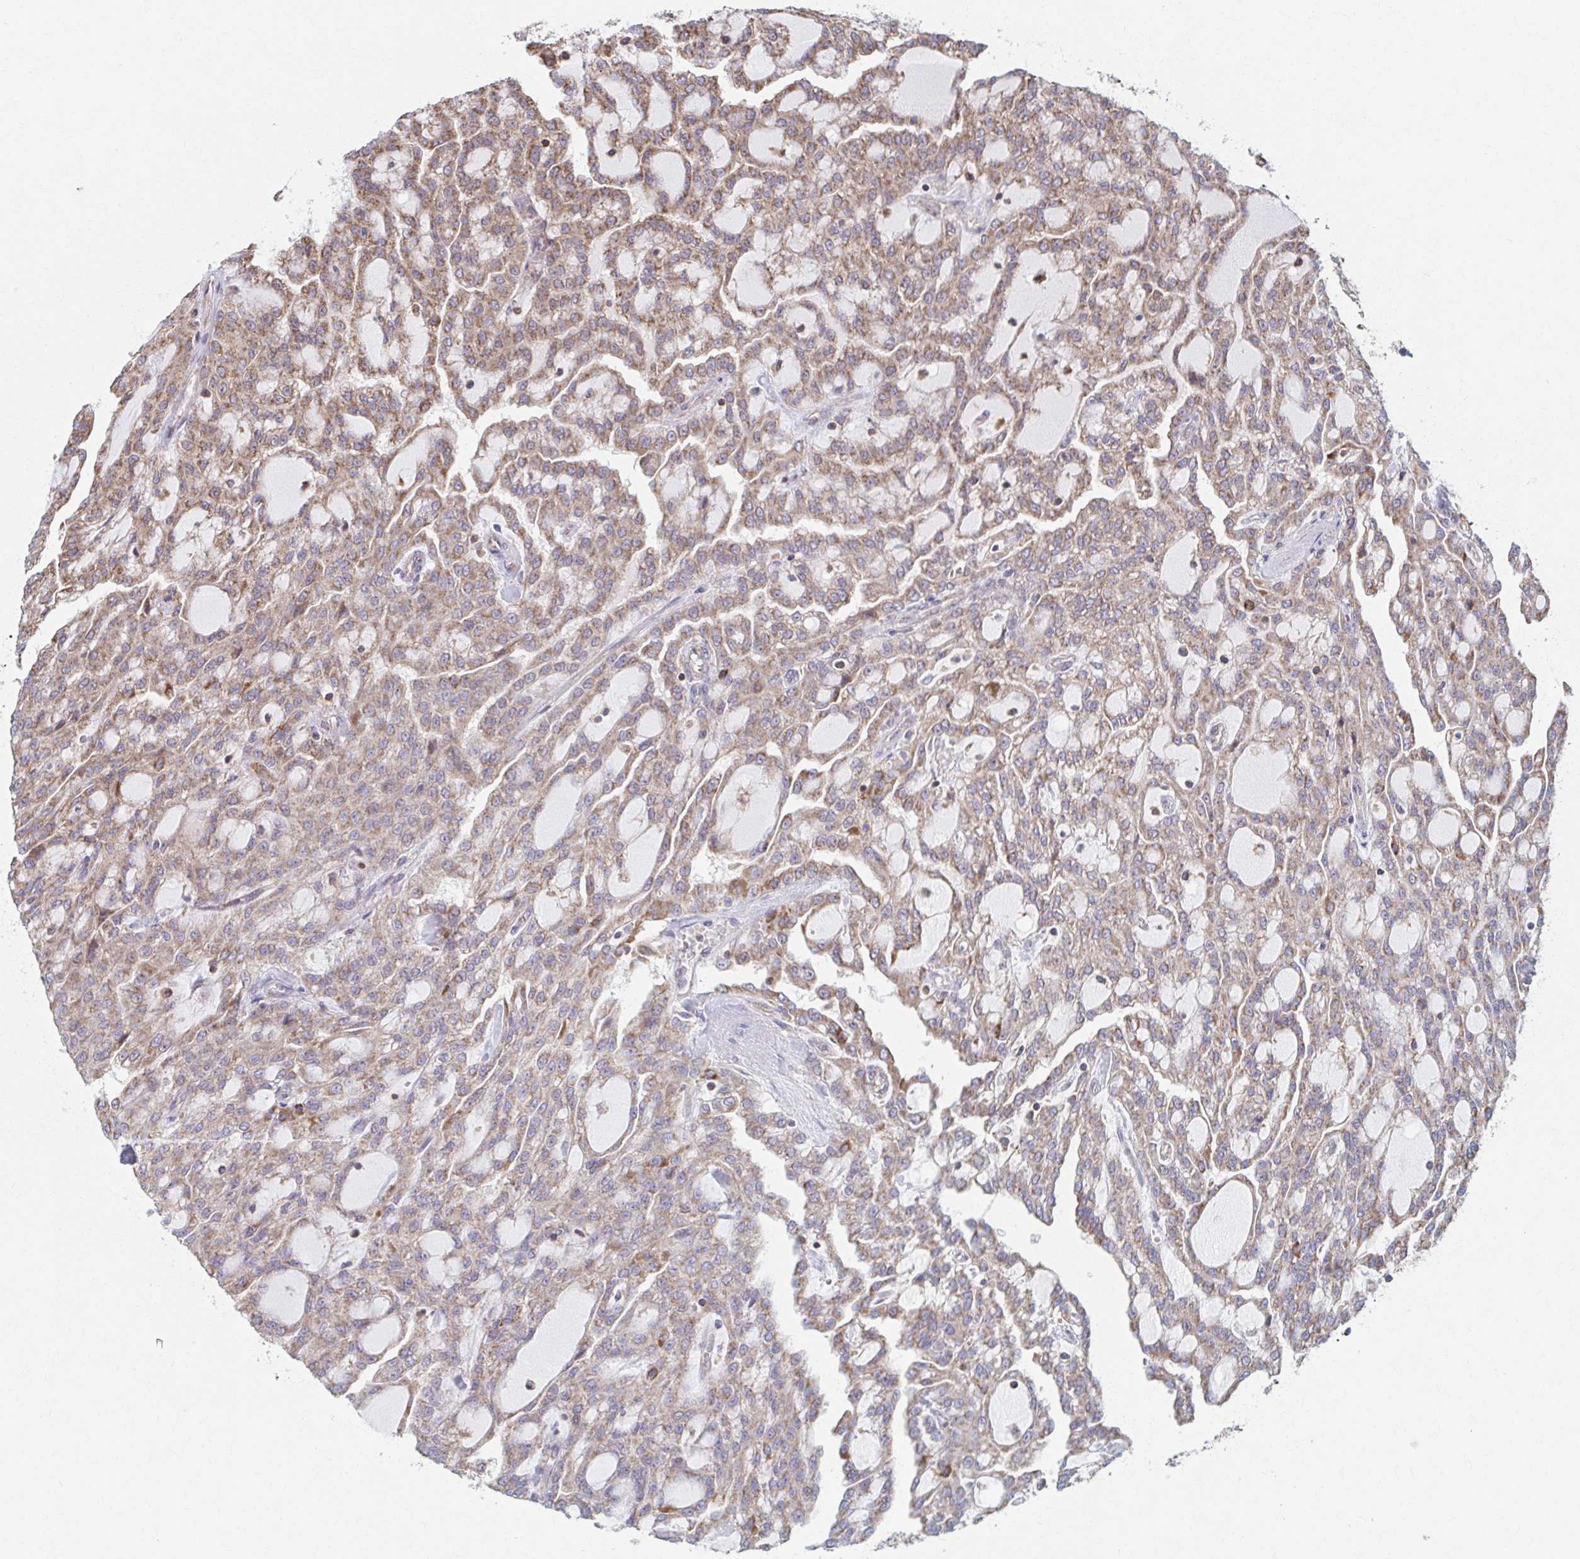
{"staining": {"intensity": "weak", "quantity": ">75%", "location": "cytoplasmic/membranous"}, "tissue": "renal cancer", "cell_type": "Tumor cells", "image_type": "cancer", "snomed": [{"axis": "morphology", "description": "Adenocarcinoma, NOS"}, {"axis": "topography", "description": "Kidney"}], "caption": "This photomicrograph shows immunohistochemistry staining of human renal cancer, with low weak cytoplasmic/membranous staining in approximately >75% of tumor cells.", "gene": "KLHL34", "patient": {"sex": "male", "age": 63}}